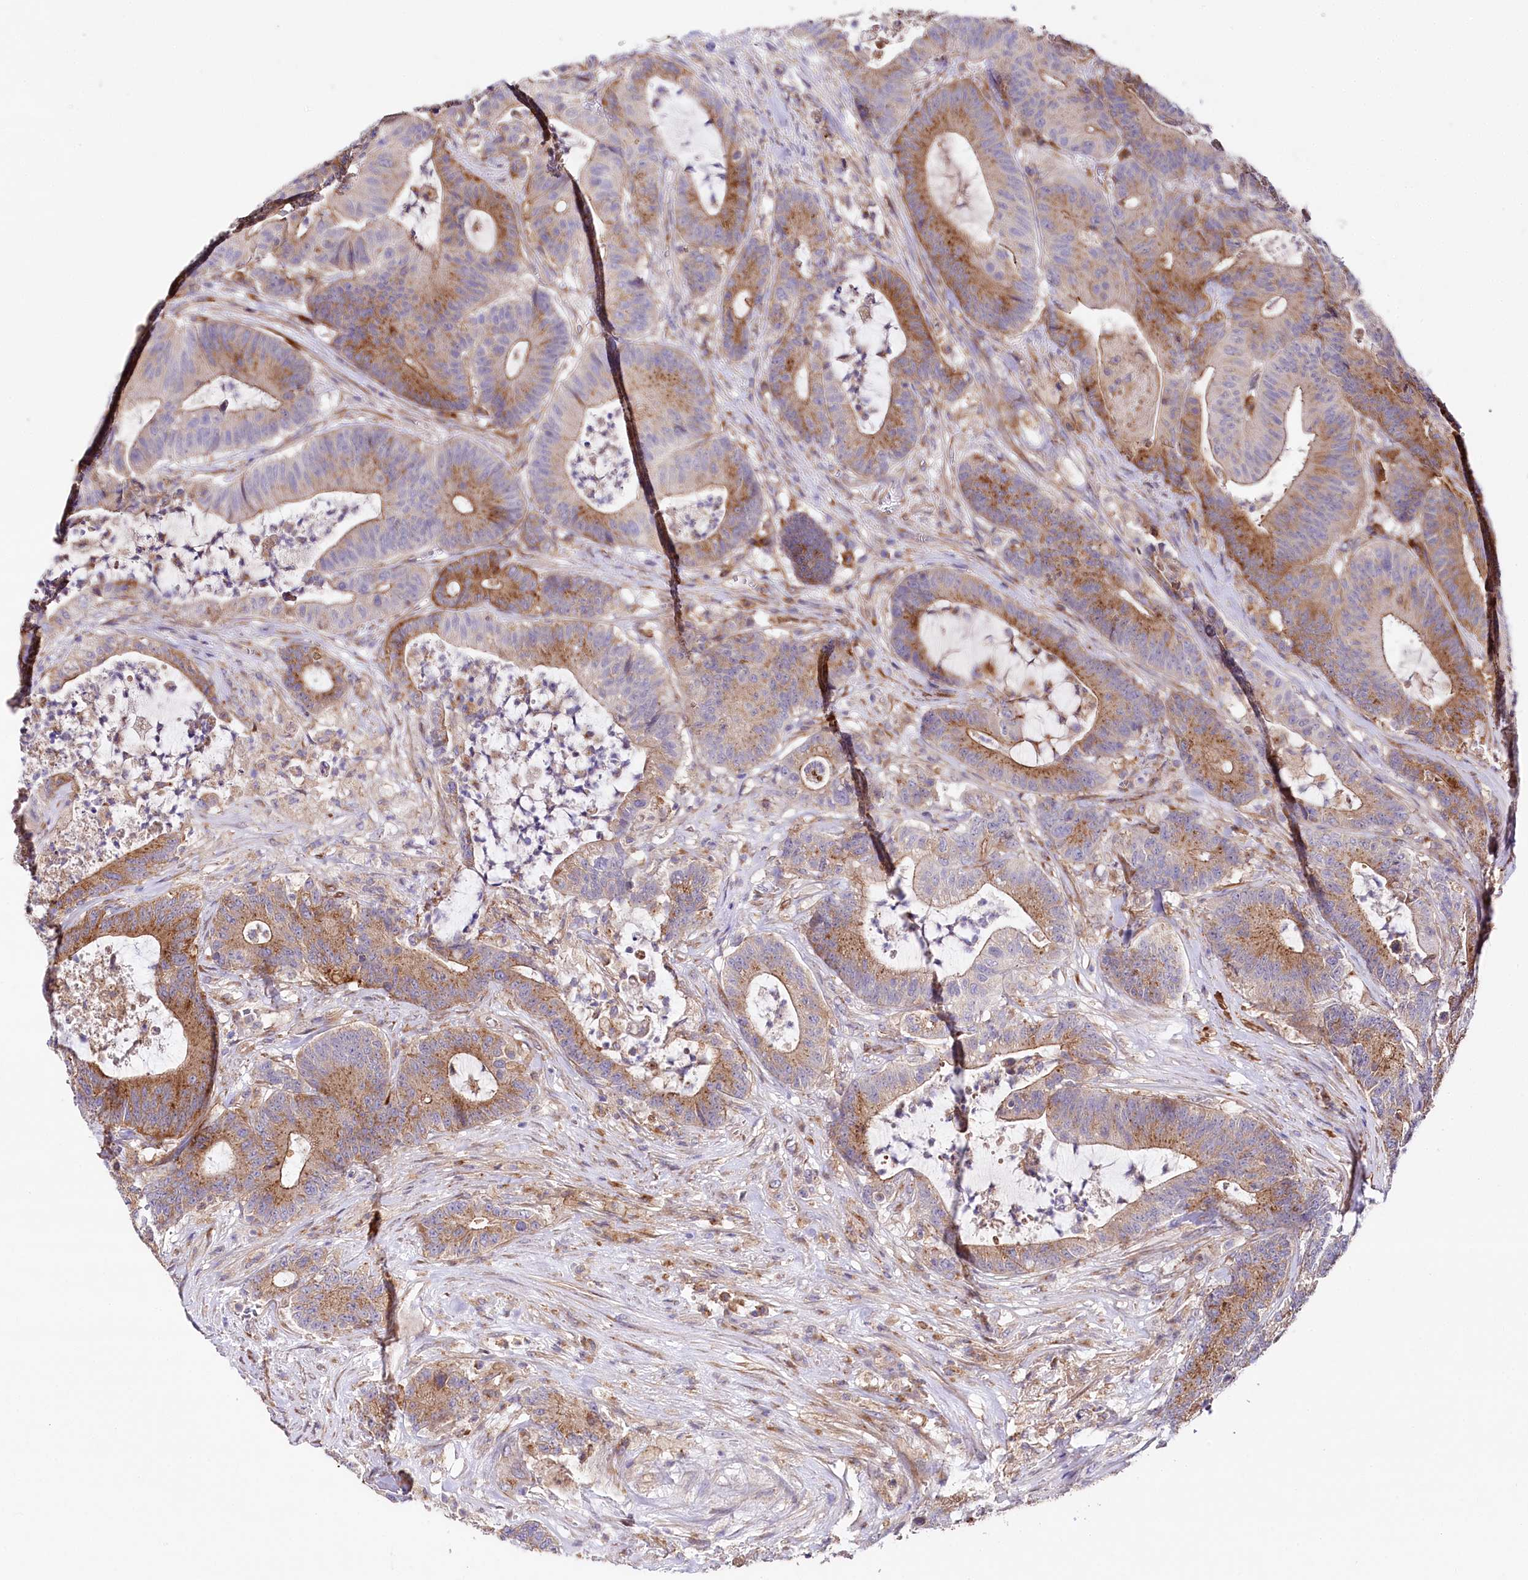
{"staining": {"intensity": "moderate", "quantity": ">75%", "location": "cytoplasmic/membranous"}, "tissue": "colorectal cancer", "cell_type": "Tumor cells", "image_type": "cancer", "snomed": [{"axis": "morphology", "description": "Adenocarcinoma, NOS"}, {"axis": "topography", "description": "Colon"}], "caption": "DAB immunohistochemical staining of human colorectal adenocarcinoma shows moderate cytoplasmic/membranous protein expression in about >75% of tumor cells.", "gene": "STX6", "patient": {"sex": "female", "age": 84}}